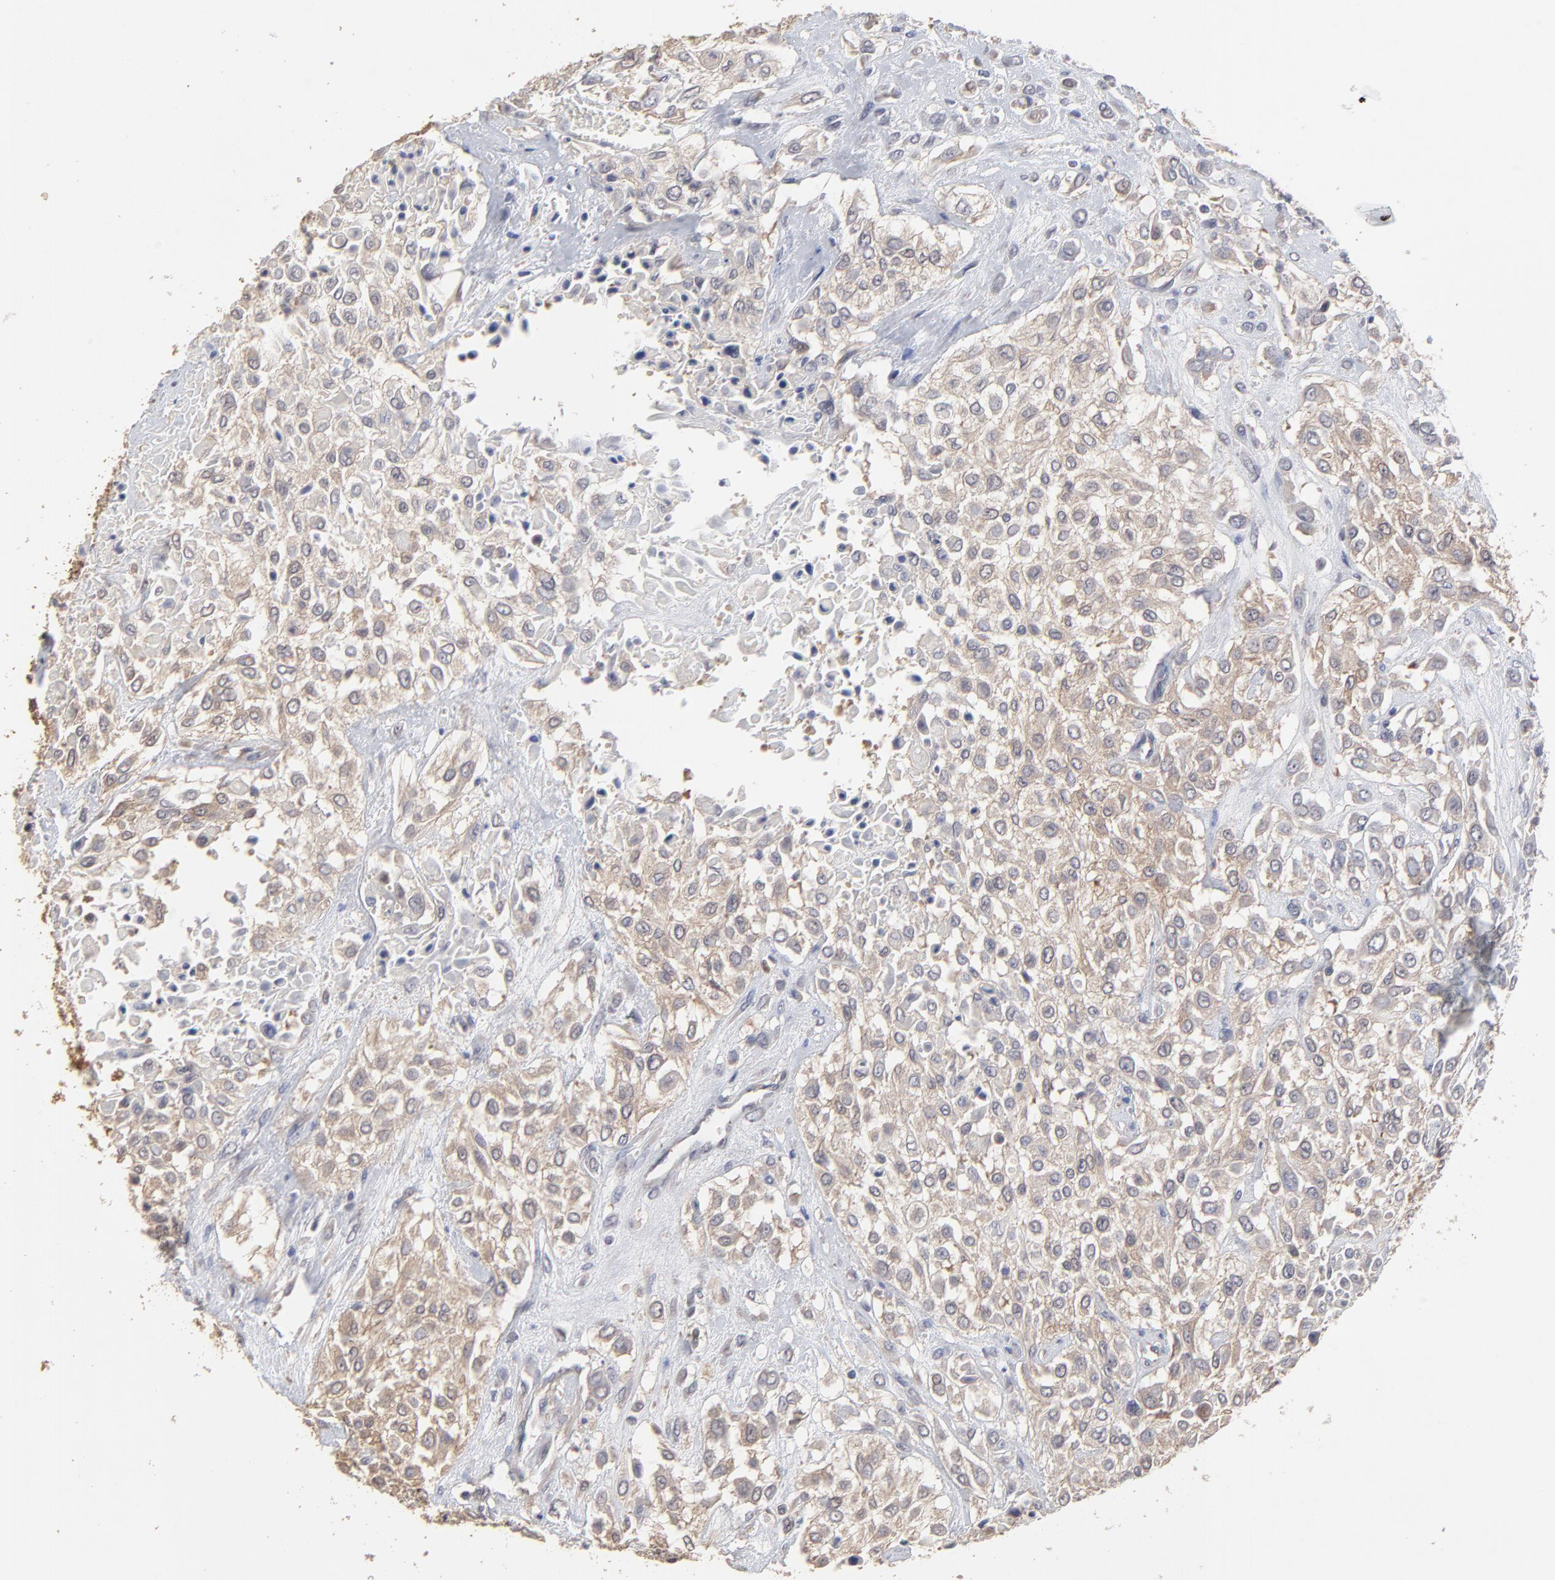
{"staining": {"intensity": "weak", "quantity": "25%-75%", "location": "cytoplasmic/membranous"}, "tissue": "urothelial cancer", "cell_type": "Tumor cells", "image_type": "cancer", "snomed": [{"axis": "morphology", "description": "Urothelial carcinoma, High grade"}, {"axis": "topography", "description": "Urinary bladder"}], "caption": "Human high-grade urothelial carcinoma stained with a brown dye displays weak cytoplasmic/membranous positive expression in approximately 25%-75% of tumor cells.", "gene": "CCT2", "patient": {"sex": "male", "age": 57}}